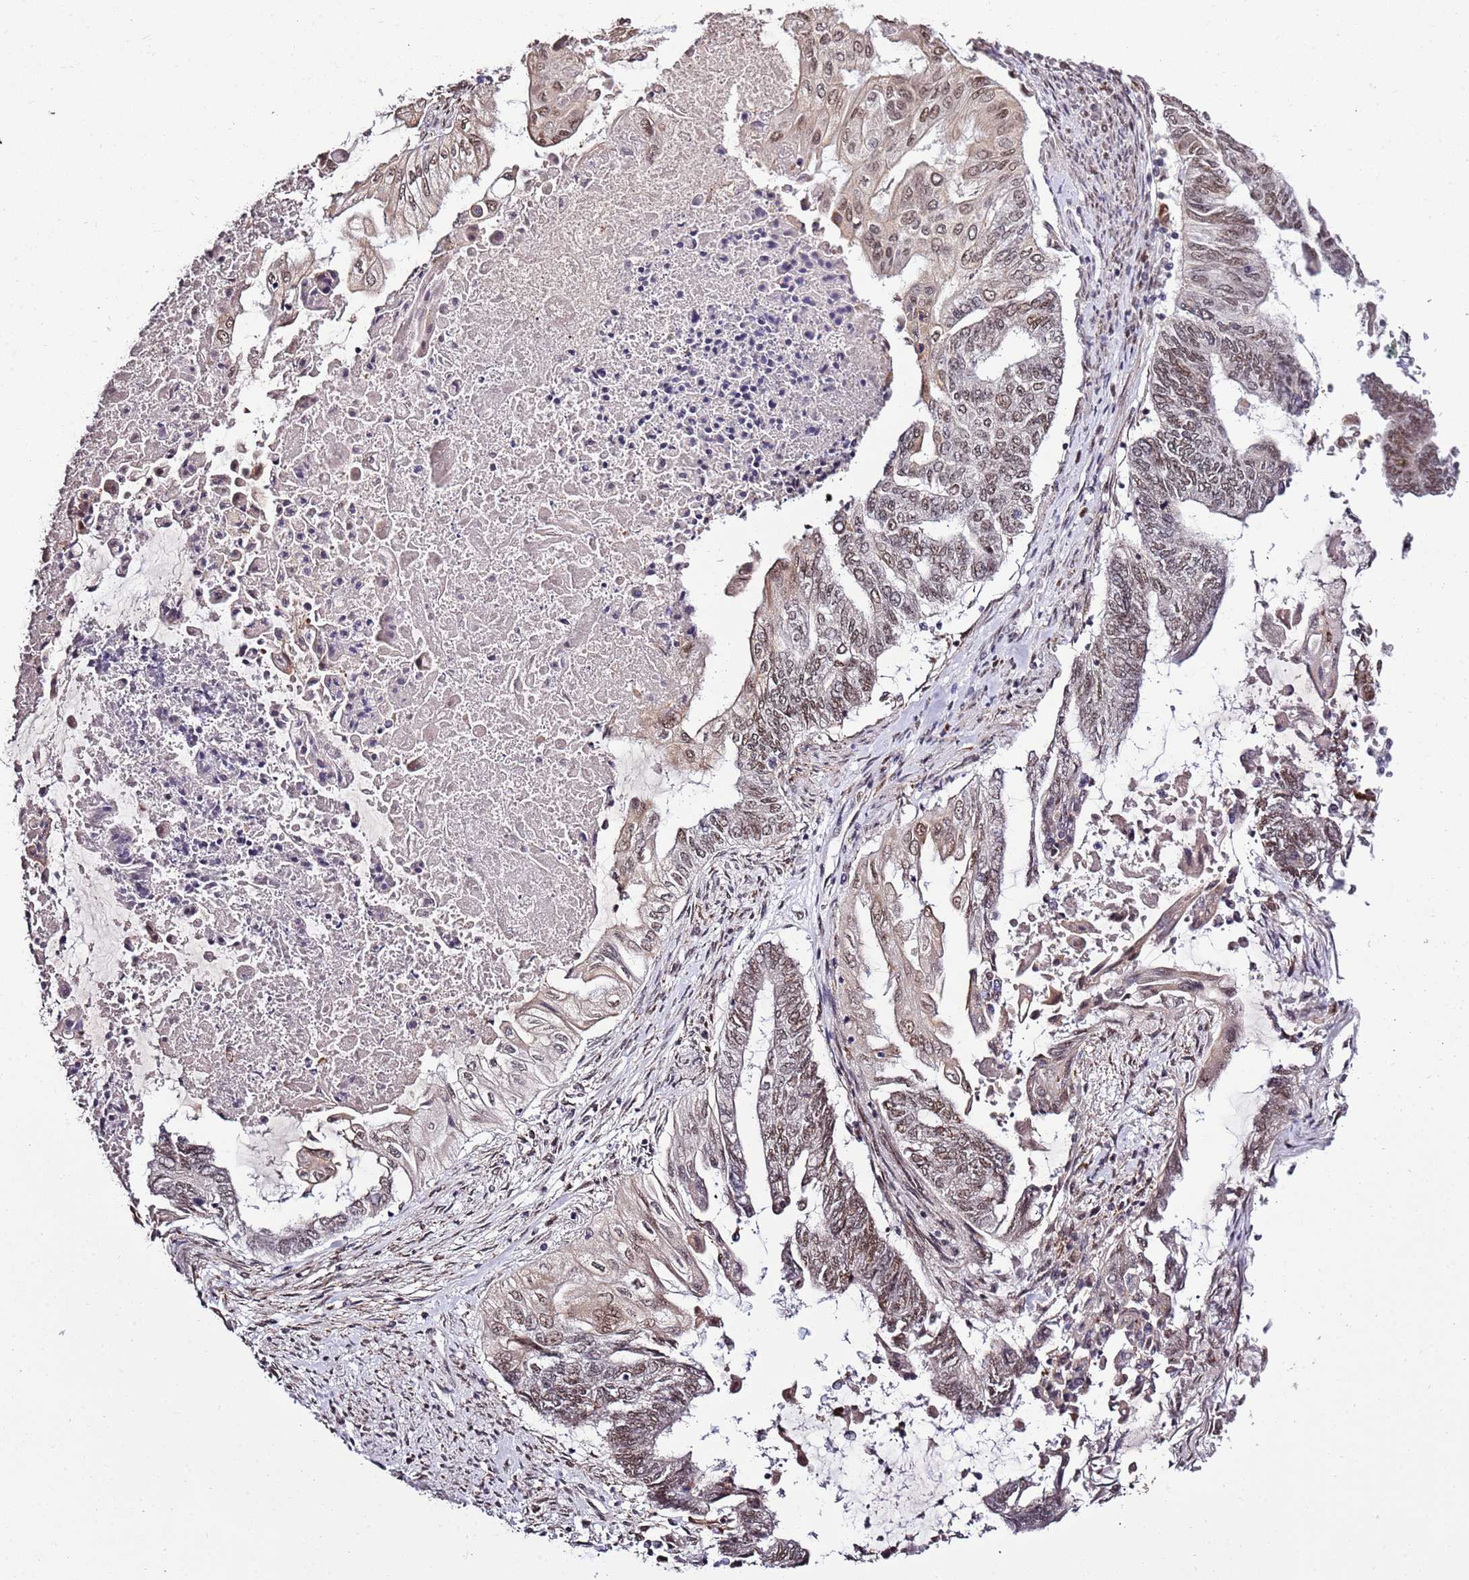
{"staining": {"intensity": "moderate", "quantity": "25%-75%", "location": "nuclear"}, "tissue": "endometrial cancer", "cell_type": "Tumor cells", "image_type": "cancer", "snomed": [{"axis": "morphology", "description": "Adenocarcinoma, NOS"}, {"axis": "topography", "description": "Uterus"}, {"axis": "topography", "description": "Endometrium"}], "caption": "High-power microscopy captured an IHC micrograph of endometrial cancer (adenocarcinoma), revealing moderate nuclear positivity in about 25%-75% of tumor cells.", "gene": "AKAP8L", "patient": {"sex": "female", "age": 70}}